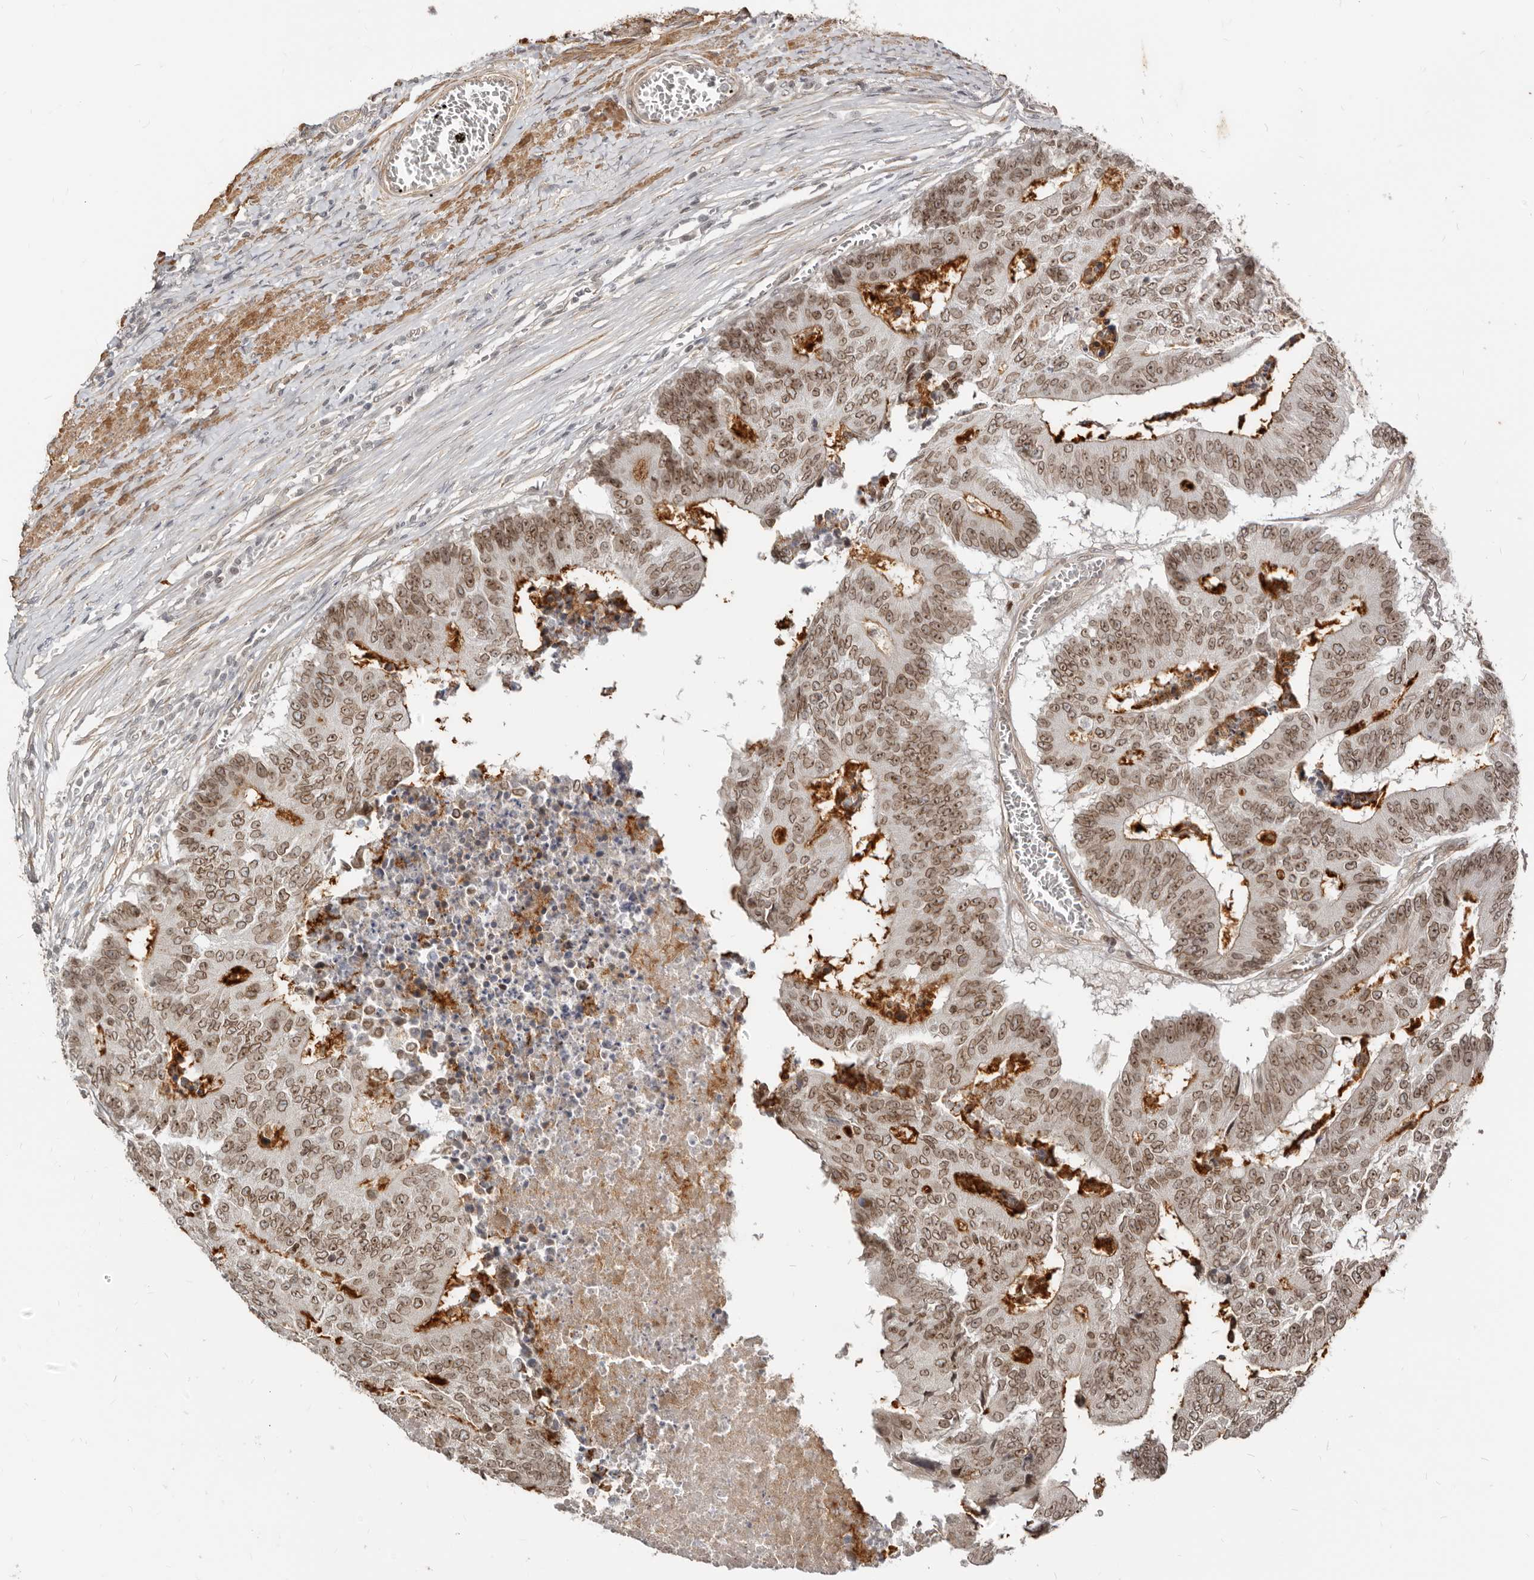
{"staining": {"intensity": "moderate", "quantity": ">75%", "location": "cytoplasmic/membranous,nuclear"}, "tissue": "colorectal cancer", "cell_type": "Tumor cells", "image_type": "cancer", "snomed": [{"axis": "morphology", "description": "Adenocarcinoma, NOS"}, {"axis": "topography", "description": "Colon"}], "caption": "High-power microscopy captured an immunohistochemistry (IHC) micrograph of colorectal cancer (adenocarcinoma), revealing moderate cytoplasmic/membranous and nuclear expression in about >75% of tumor cells.", "gene": "NUP153", "patient": {"sex": "male", "age": 87}}